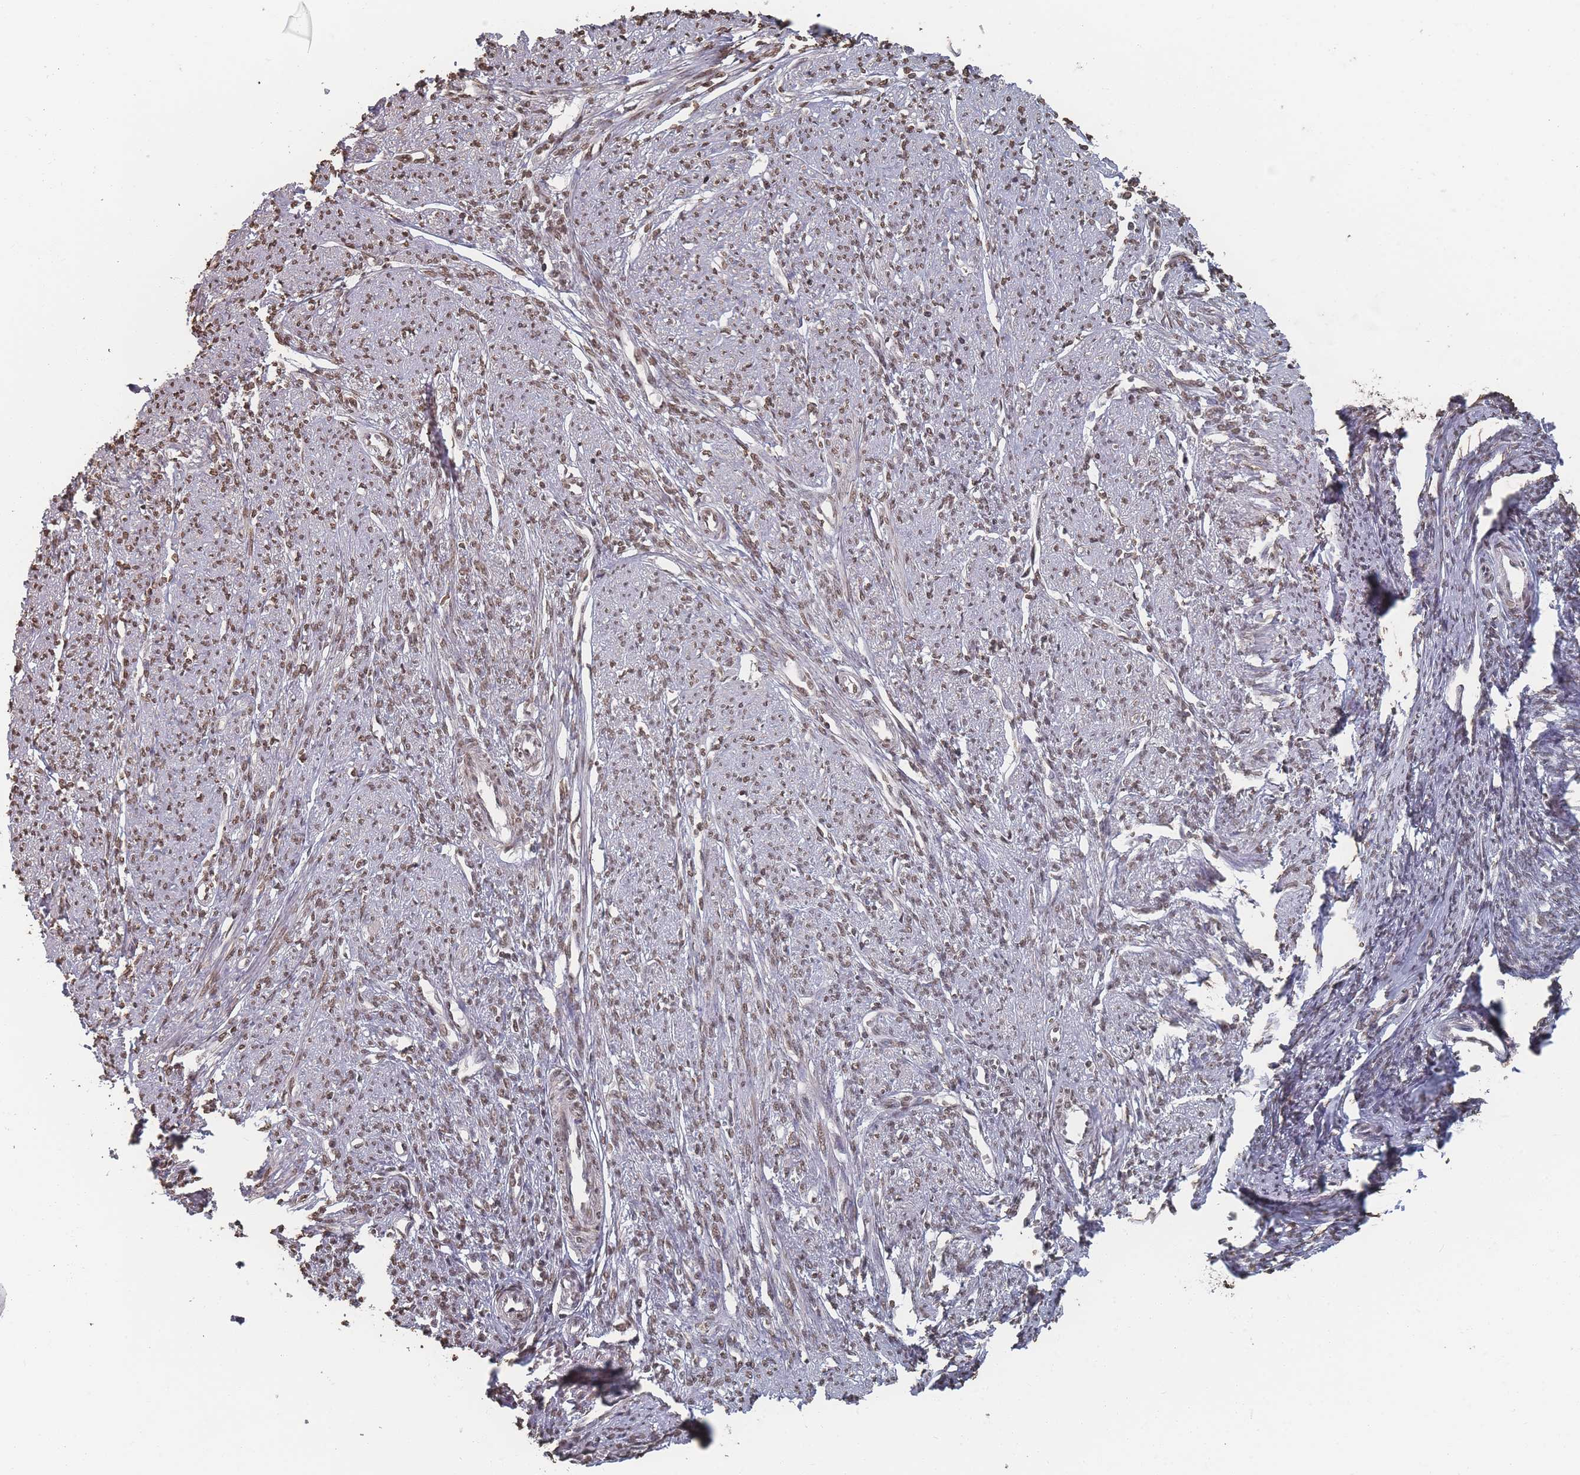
{"staining": {"intensity": "strong", "quantity": ">75%", "location": "cytoplasmic/membranous,nuclear"}, "tissue": "smooth muscle", "cell_type": "Smooth muscle cells", "image_type": "normal", "snomed": [{"axis": "morphology", "description": "Normal tissue, NOS"}, {"axis": "topography", "description": "Smooth muscle"}, {"axis": "topography", "description": "Uterus"}], "caption": "Immunohistochemical staining of benign human smooth muscle exhibits >75% levels of strong cytoplasmic/membranous,nuclear protein positivity in approximately >75% of smooth muscle cells.", "gene": "PLEKHG5", "patient": {"sex": "female", "age": 59}}